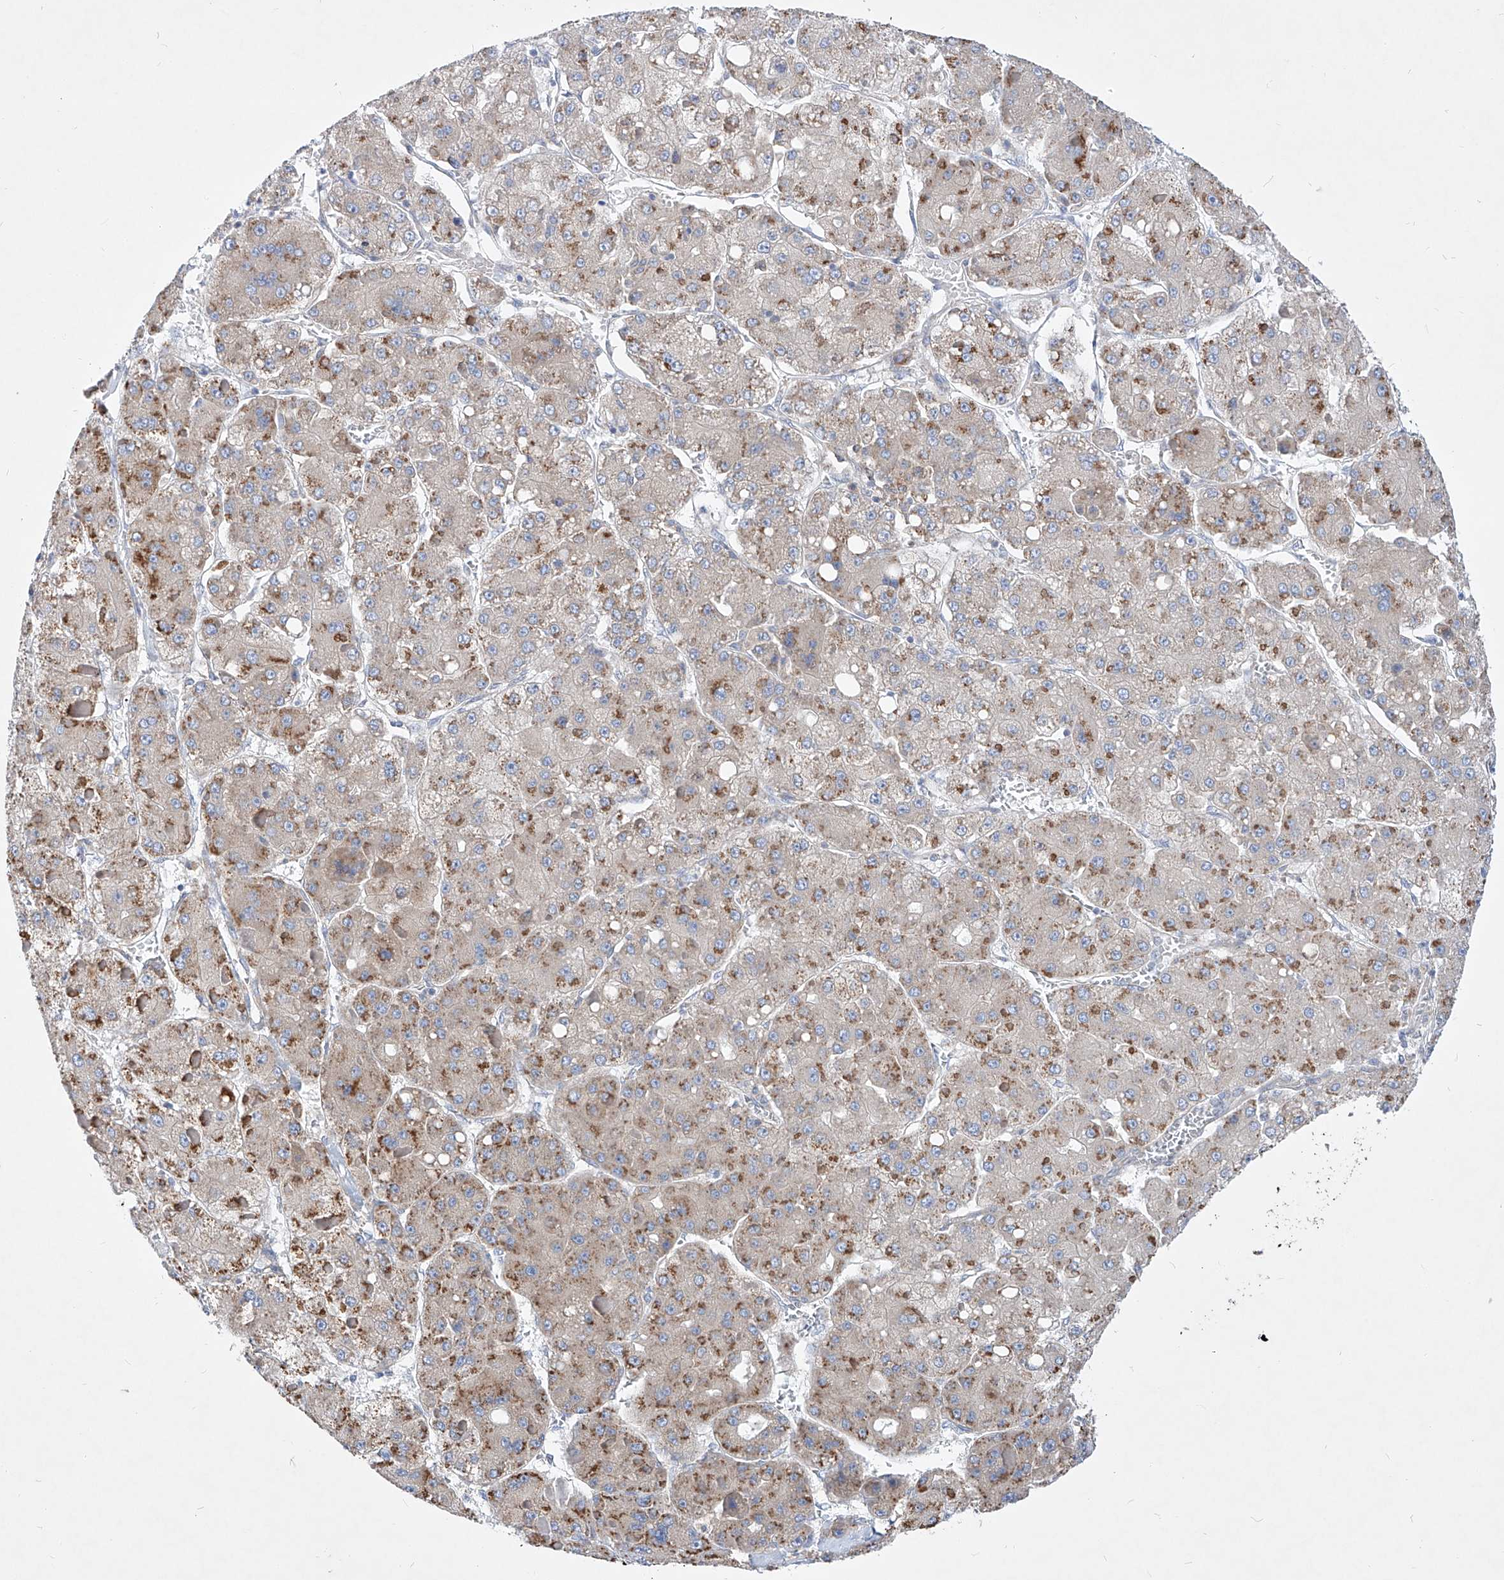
{"staining": {"intensity": "moderate", "quantity": "25%-75%", "location": "cytoplasmic/membranous"}, "tissue": "liver cancer", "cell_type": "Tumor cells", "image_type": "cancer", "snomed": [{"axis": "morphology", "description": "Carcinoma, Hepatocellular, NOS"}, {"axis": "topography", "description": "Liver"}], "caption": "DAB (3,3'-diaminobenzidine) immunohistochemical staining of human hepatocellular carcinoma (liver) exhibits moderate cytoplasmic/membranous protein expression in about 25%-75% of tumor cells. (DAB IHC with brightfield microscopy, high magnification).", "gene": "UFL1", "patient": {"sex": "female", "age": 73}}